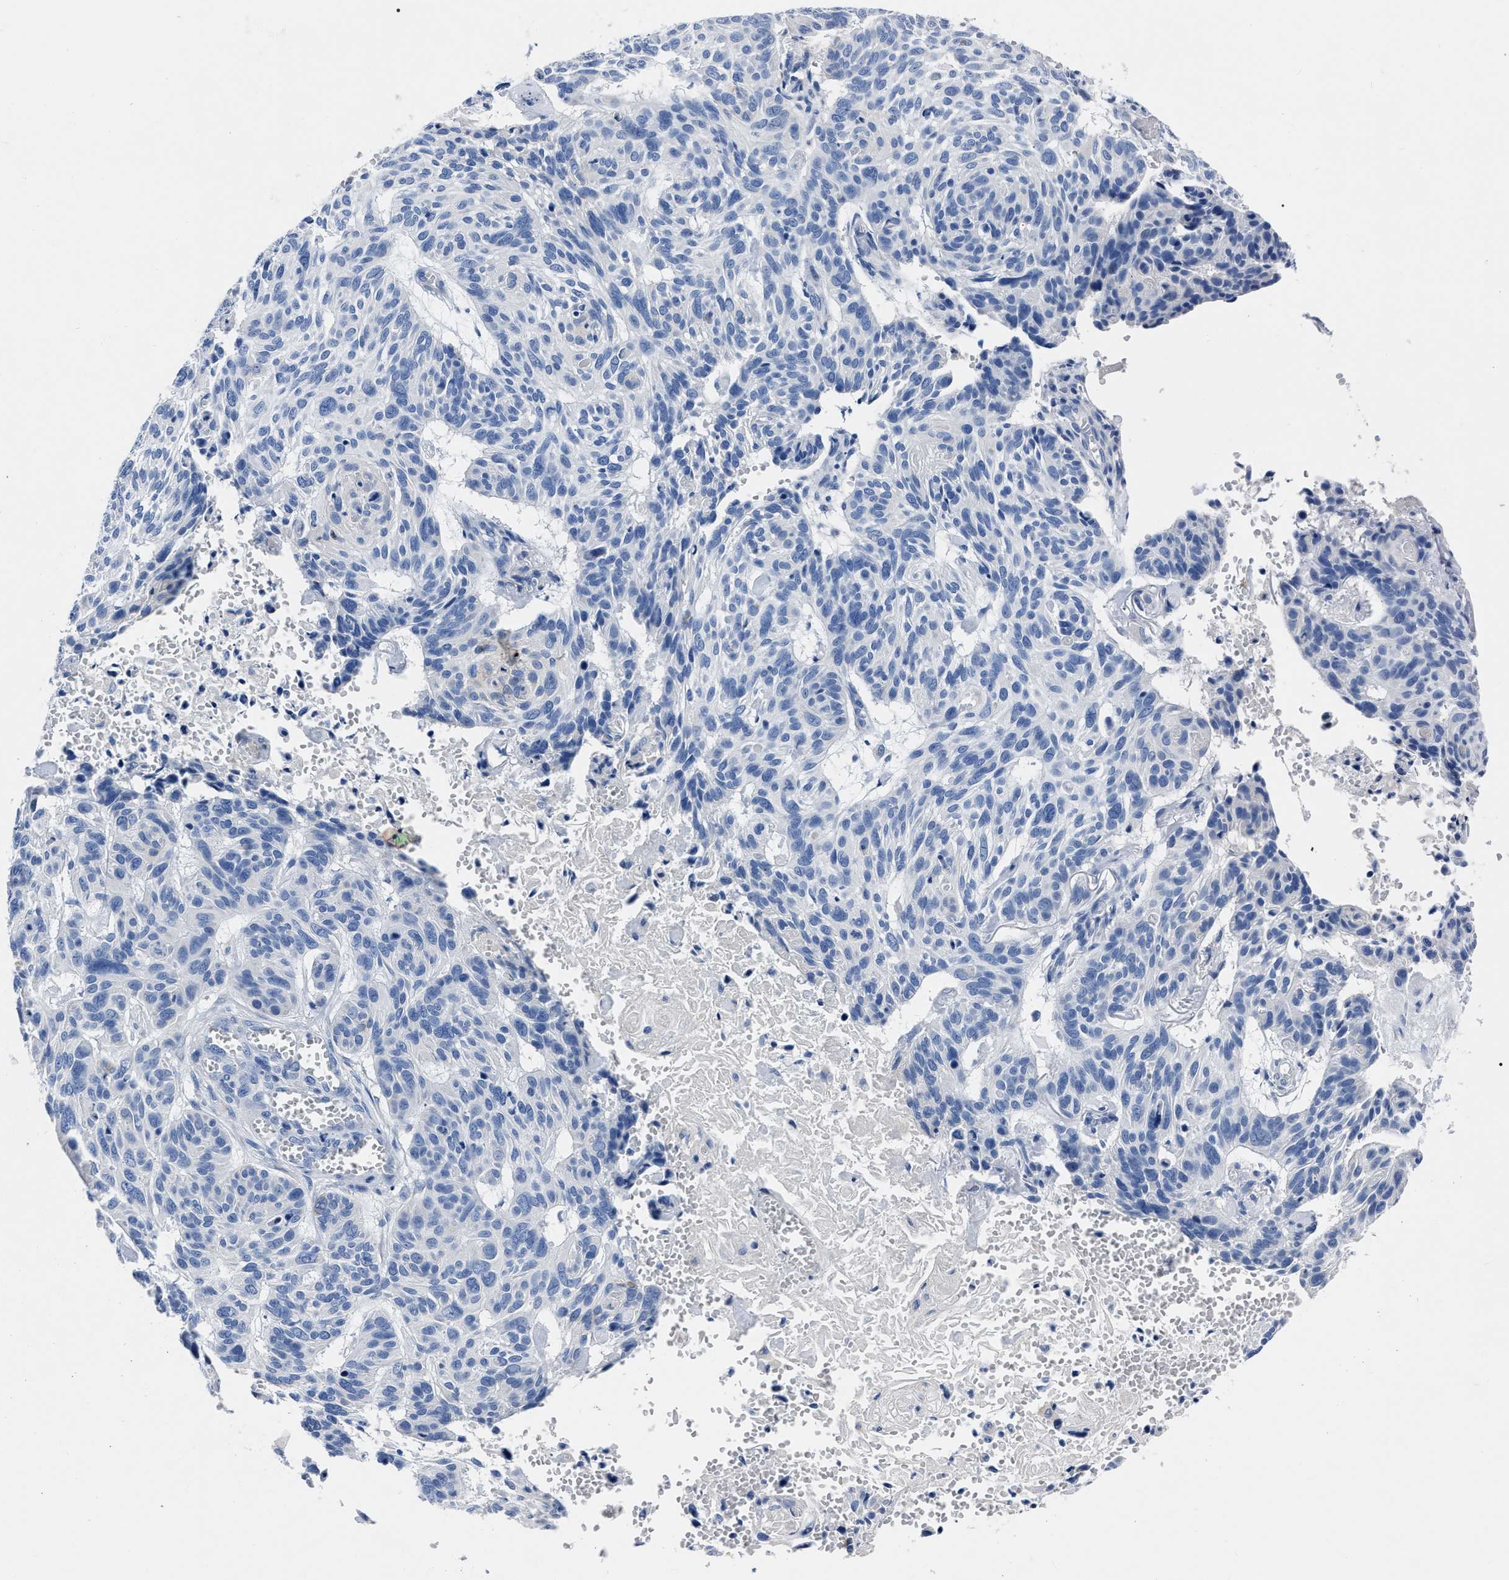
{"staining": {"intensity": "negative", "quantity": "none", "location": "none"}, "tissue": "skin cancer", "cell_type": "Tumor cells", "image_type": "cancer", "snomed": [{"axis": "morphology", "description": "Basal cell carcinoma"}, {"axis": "topography", "description": "Skin"}], "caption": "The photomicrograph reveals no staining of tumor cells in basal cell carcinoma (skin).", "gene": "MOV10L1", "patient": {"sex": "male", "age": 85}}